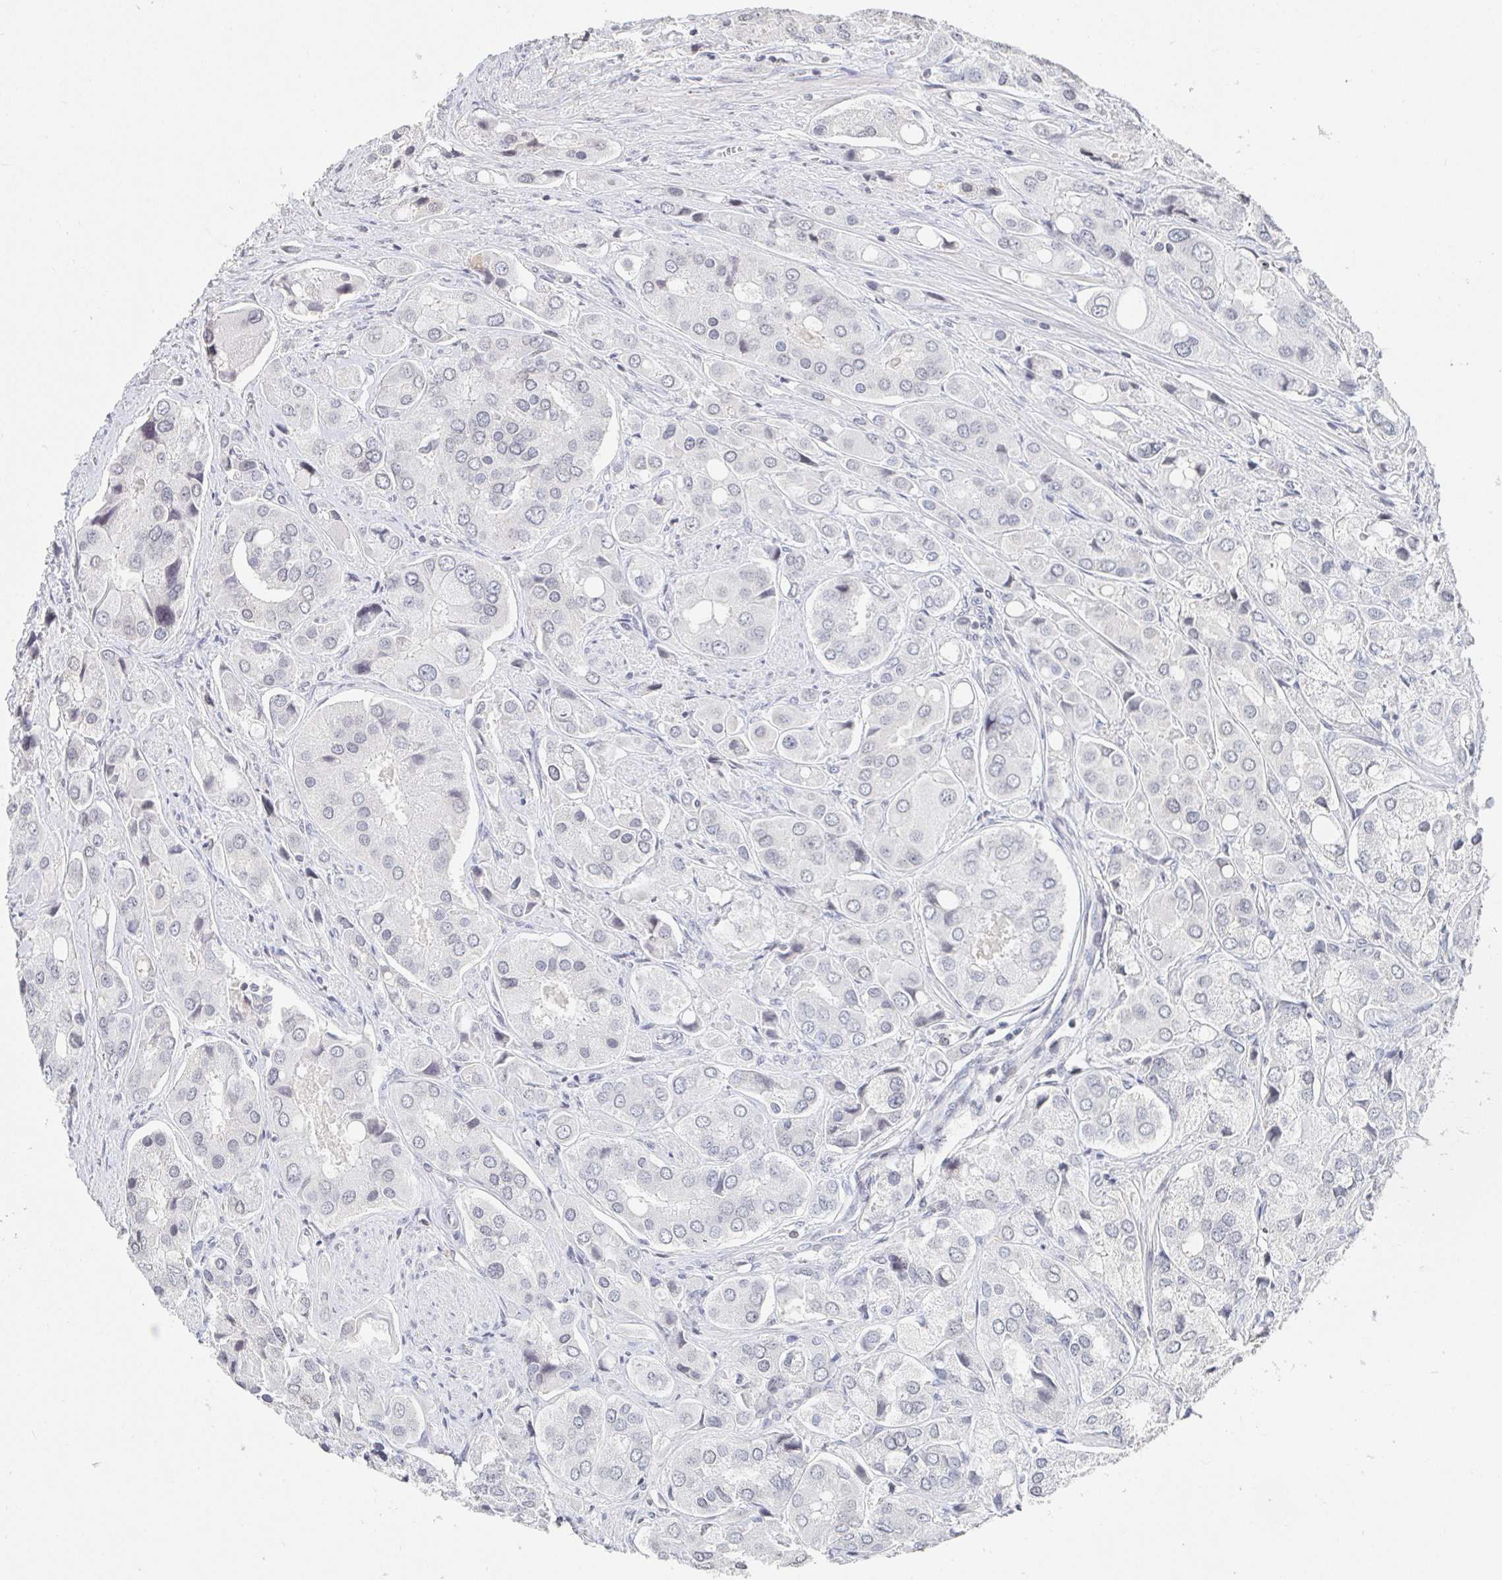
{"staining": {"intensity": "negative", "quantity": "none", "location": "none"}, "tissue": "prostate cancer", "cell_type": "Tumor cells", "image_type": "cancer", "snomed": [{"axis": "morphology", "description": "Adenocarcinoma, Low grade"}, {"axis": "topography", "description": "Prostate"}], "caption": "Prostate cancer was stained to show a protein in brown. There is no significant staining in tumor cells.", "gene": "NME9", "patient": {"sex": "male", "age": 69}}